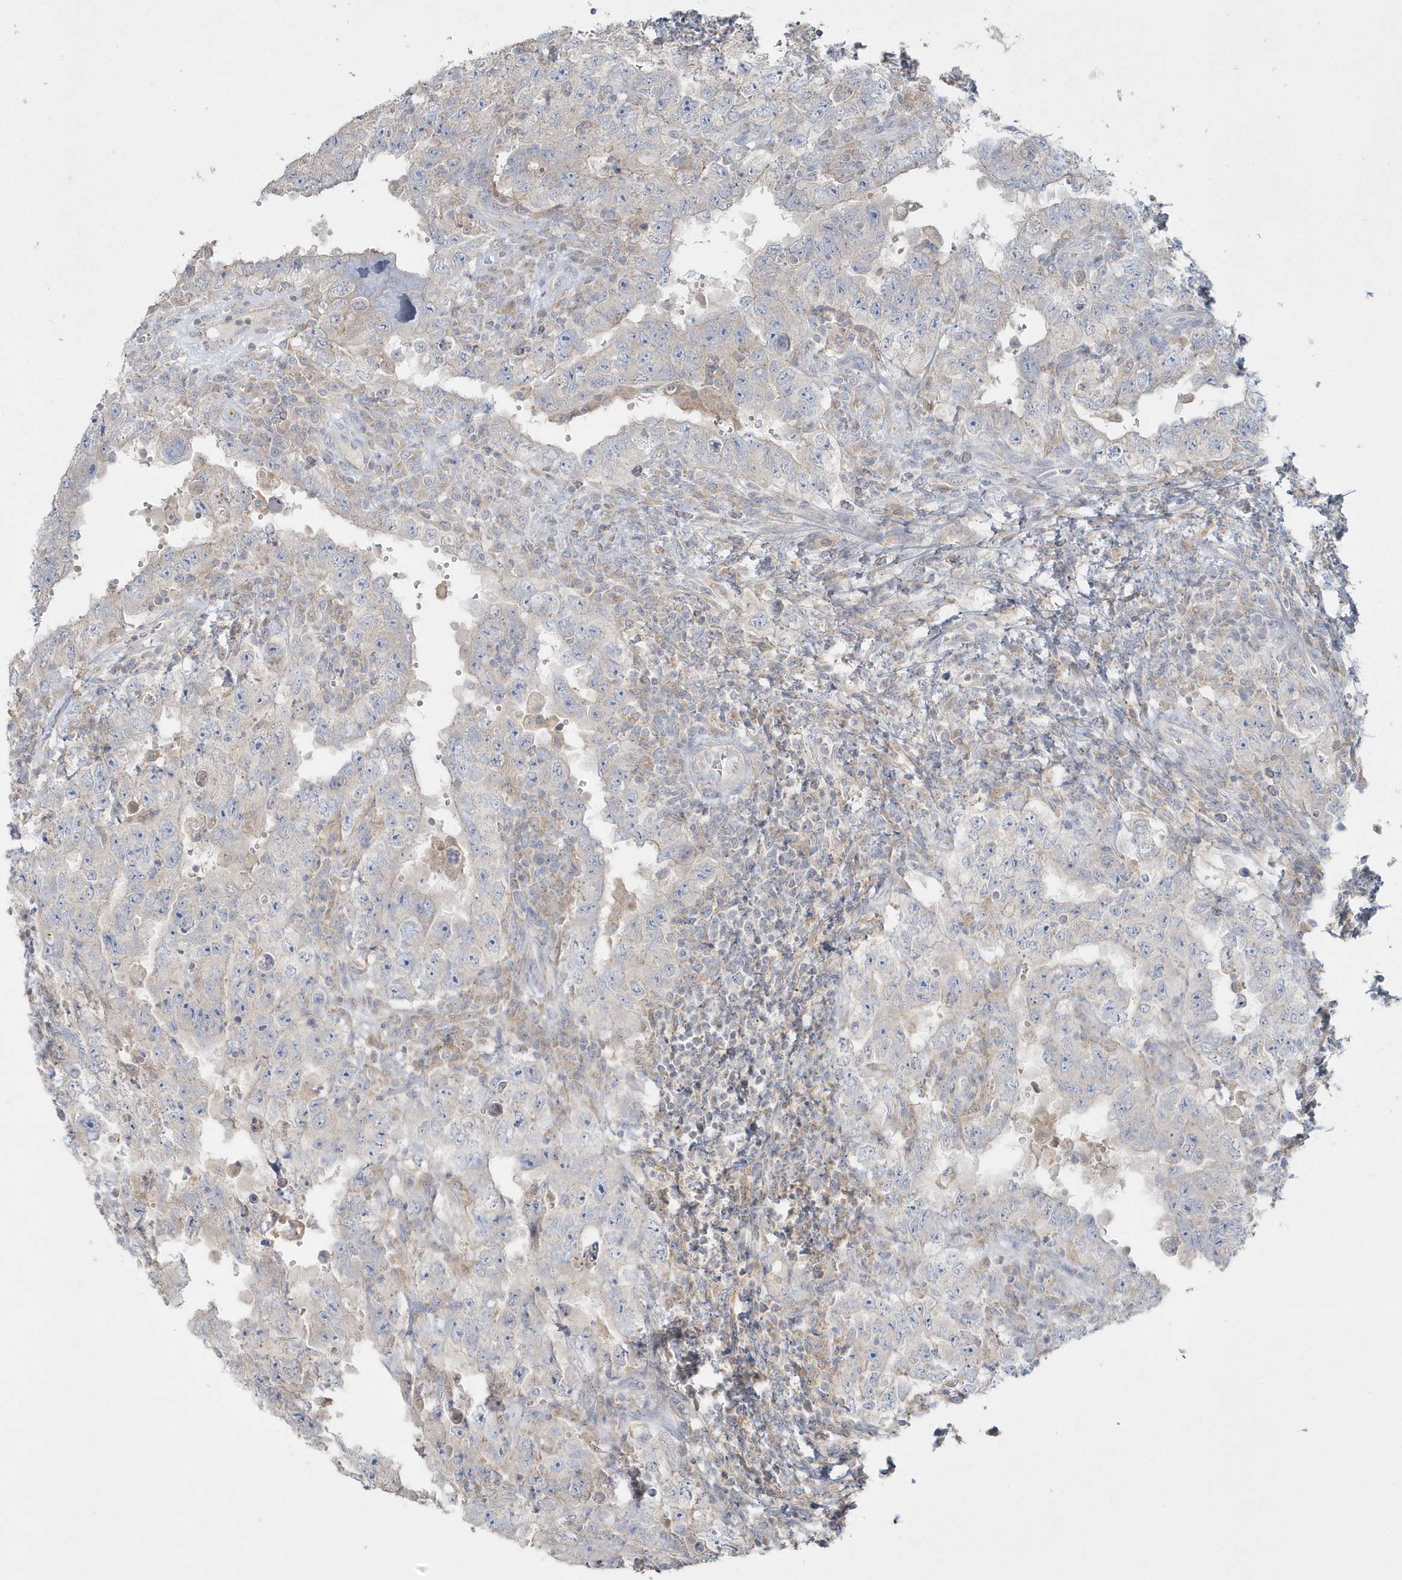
{"staining": {"intensity": "negative", "quantity": "none", "location": "none"}, "tissue": "testis cancer", "cell_type": "Tumor cells", "image_type": "cancer", "snomed": [{"axis": "morphology", "description": "Carcinoma, Embryonal, NOS"}, {"axis": "topography", "description": "Testis"}], "caption": "Tumor cells are negative for brown protein staining in embryonal carcinoma (testis). (Brightfield microscopy of DAB immunohistochemistry at high magnification).", "gene": "BLTP3A", "patient": {"sex": "male", "age": 26}}